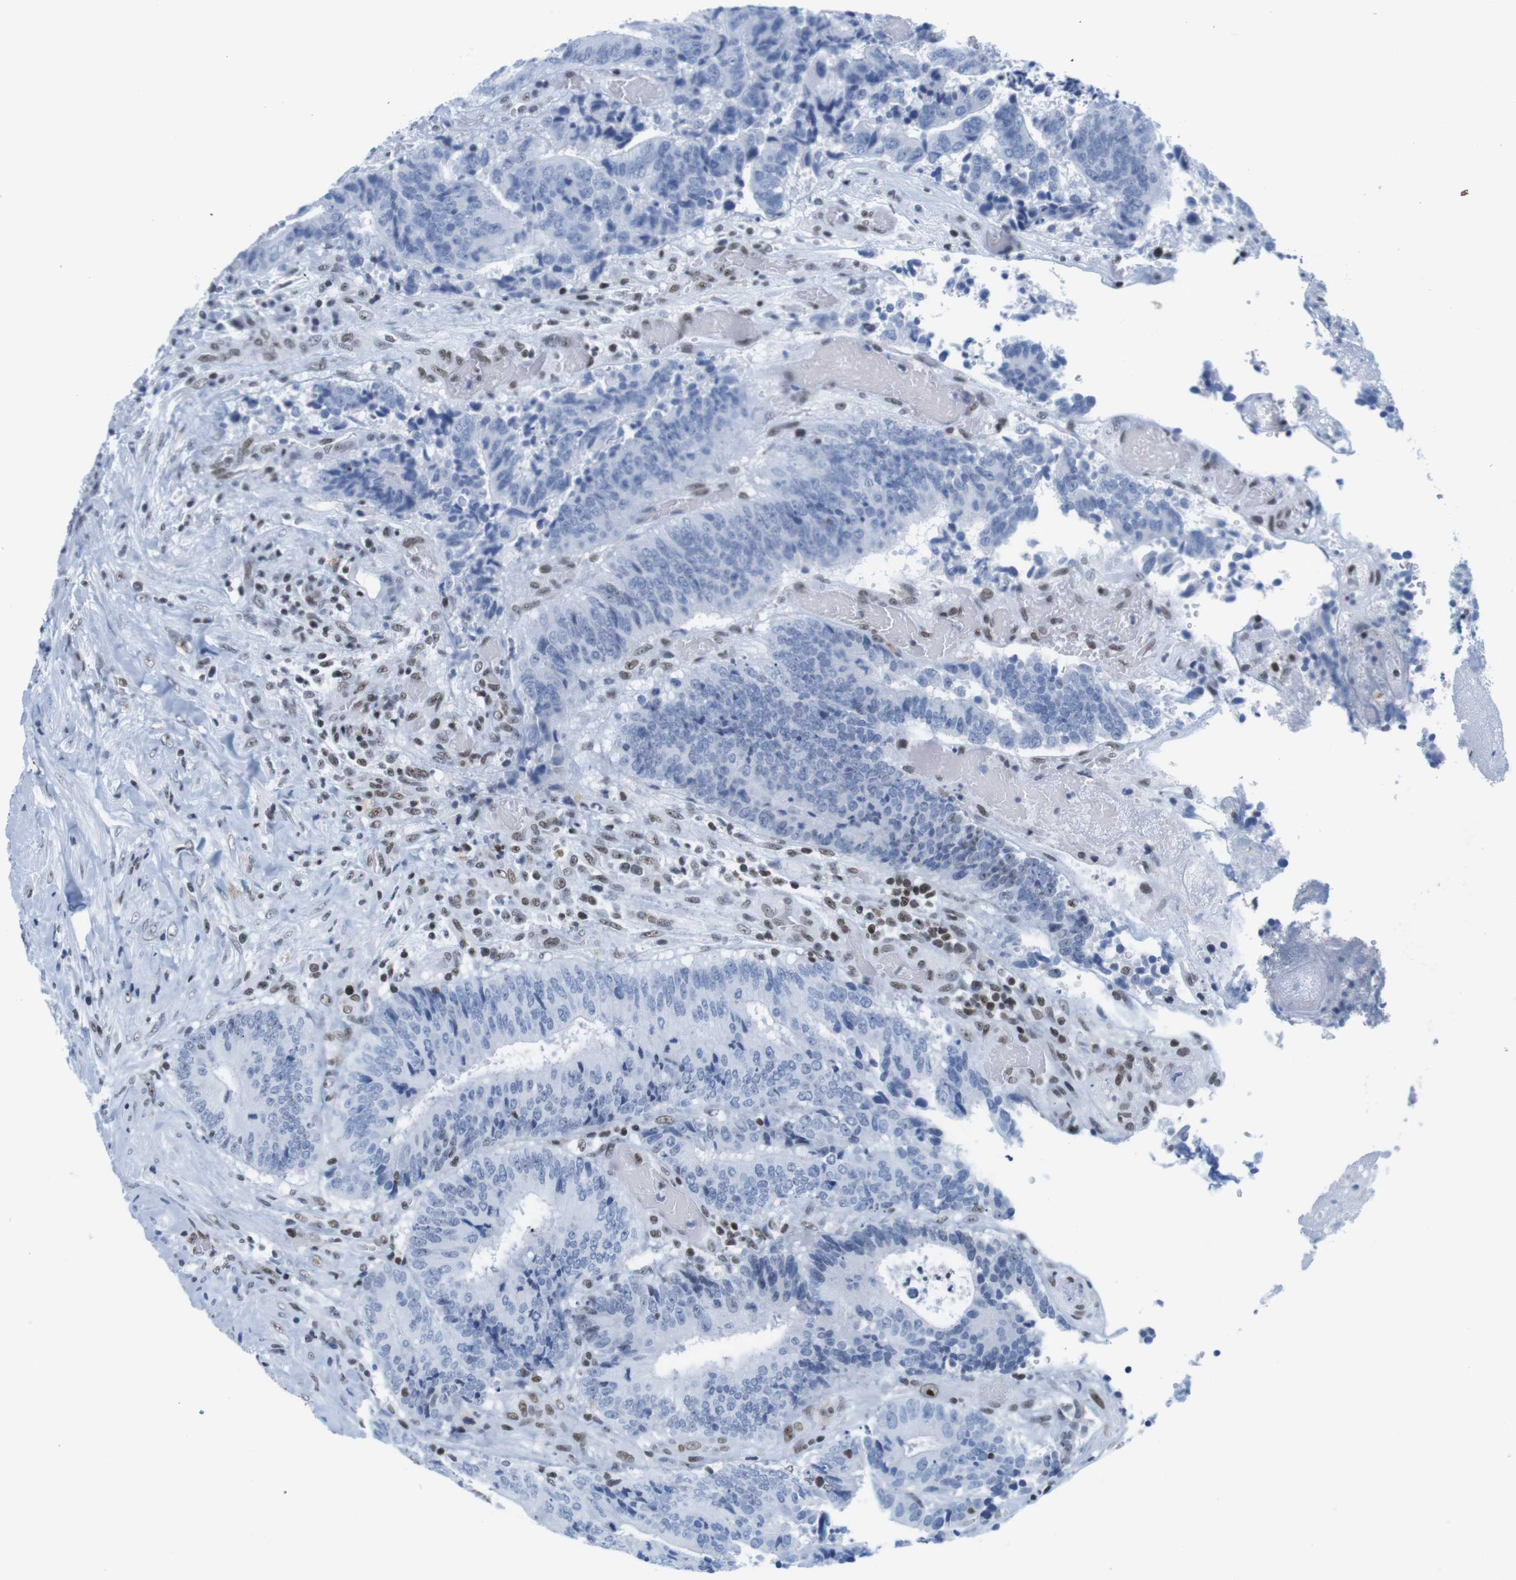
{"staining": {"intensity": "negative", "quantity": "none", "location": "none"}, "tissue": "colorectal cancer", "cell_type": "Tumor cells", "image_type": "cancer", "snomed": [{"axis": "morphology", "description": "Adenocarcinoma, NOS"}, {"axis": "topography", "description": "Rectum"}], "caption": "IHC image of neoplastic tissue: human adenocarcinoma (colorectal) stained with DAB exhibits no significant protein positivity in tumor cells.", "gene": "IFI16", "patient": {"sex": "male", "age": 72}}